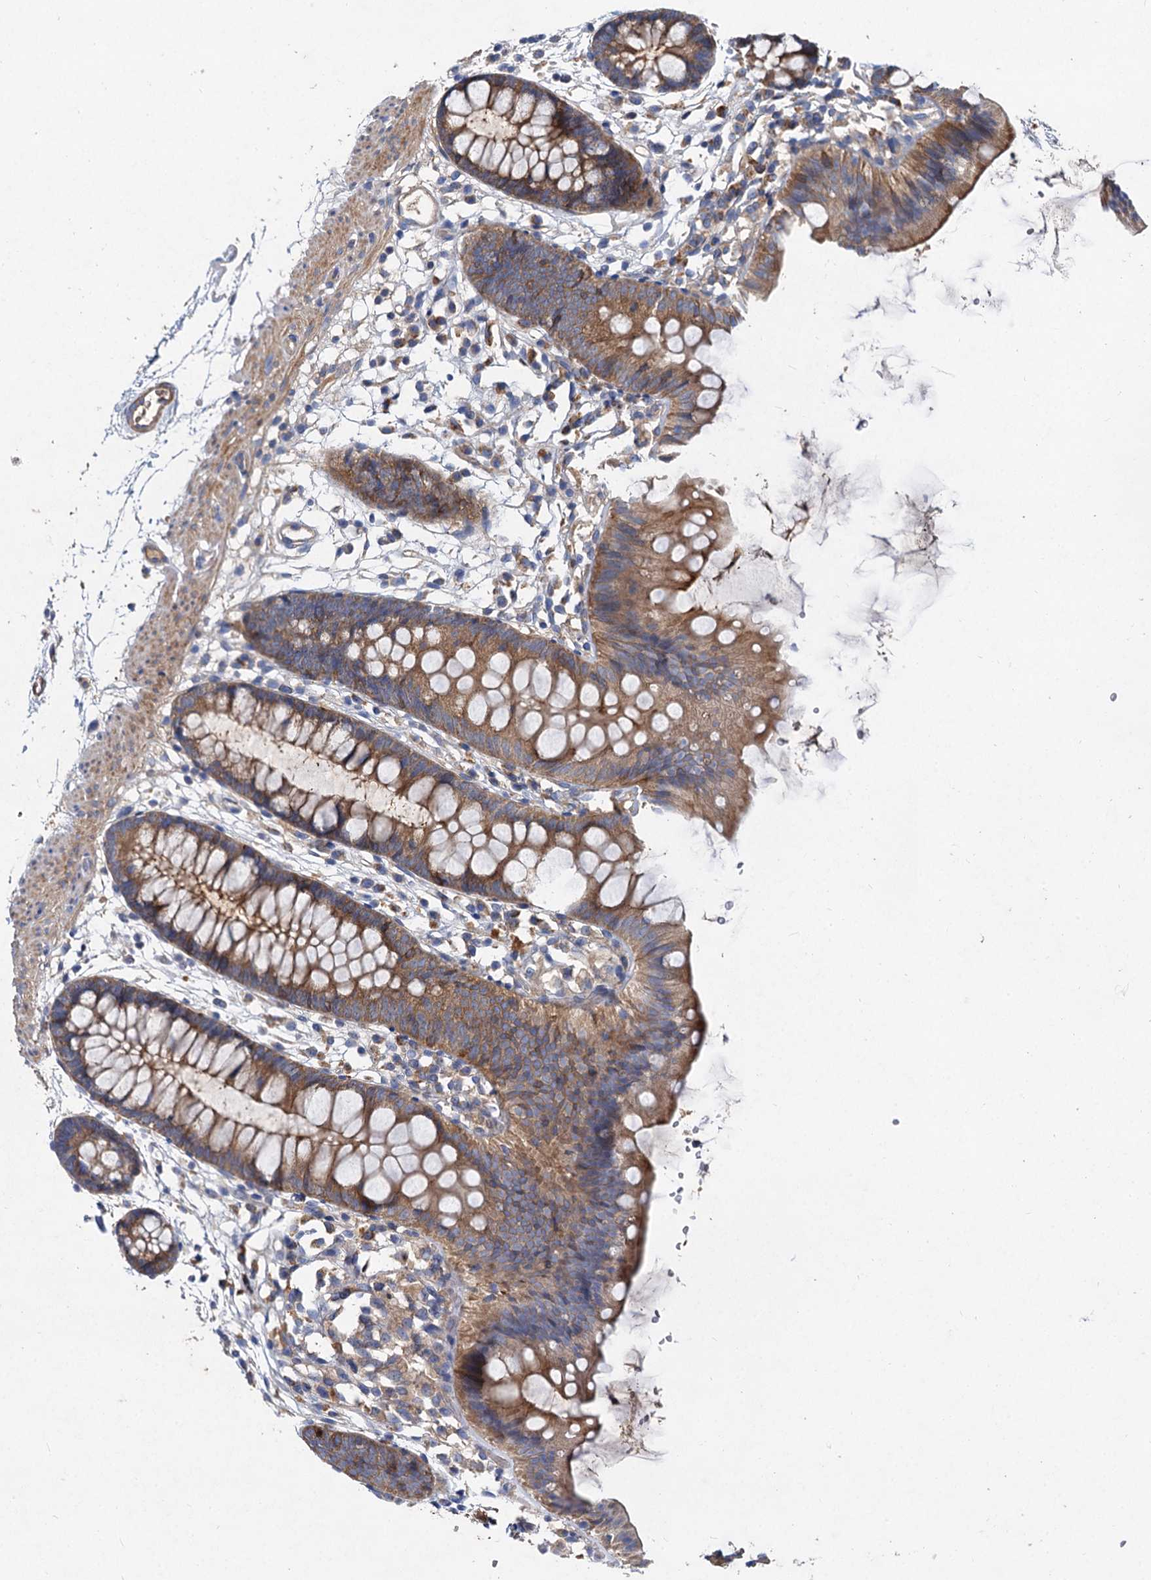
{"staining": {"intensity": "moderate", "quantity": "25%-75%", "location": "cytoplasmic/membranous"}, "tissue": "colon", "cell_type": "Endothelial cells", "image_type": "normal", "snomed": [{"axis": "morphology", "description": "Normal tissue, NOS"}, {"axis": "topography", "description": "Colon"}], "caption": "Immunohistochemistry (IHC) photomicrograph of normal colon: human colon stained using immunohistochemistry (IHC) exhibits medium levels of moderate protein expression localized specifically in the cytoplasmic/membranous of endothelial cells, appearing as a cytoplasmic/membranous brown color.", "gene": "ALKBH7", "patient": {"sex": "male", "age": 56}}